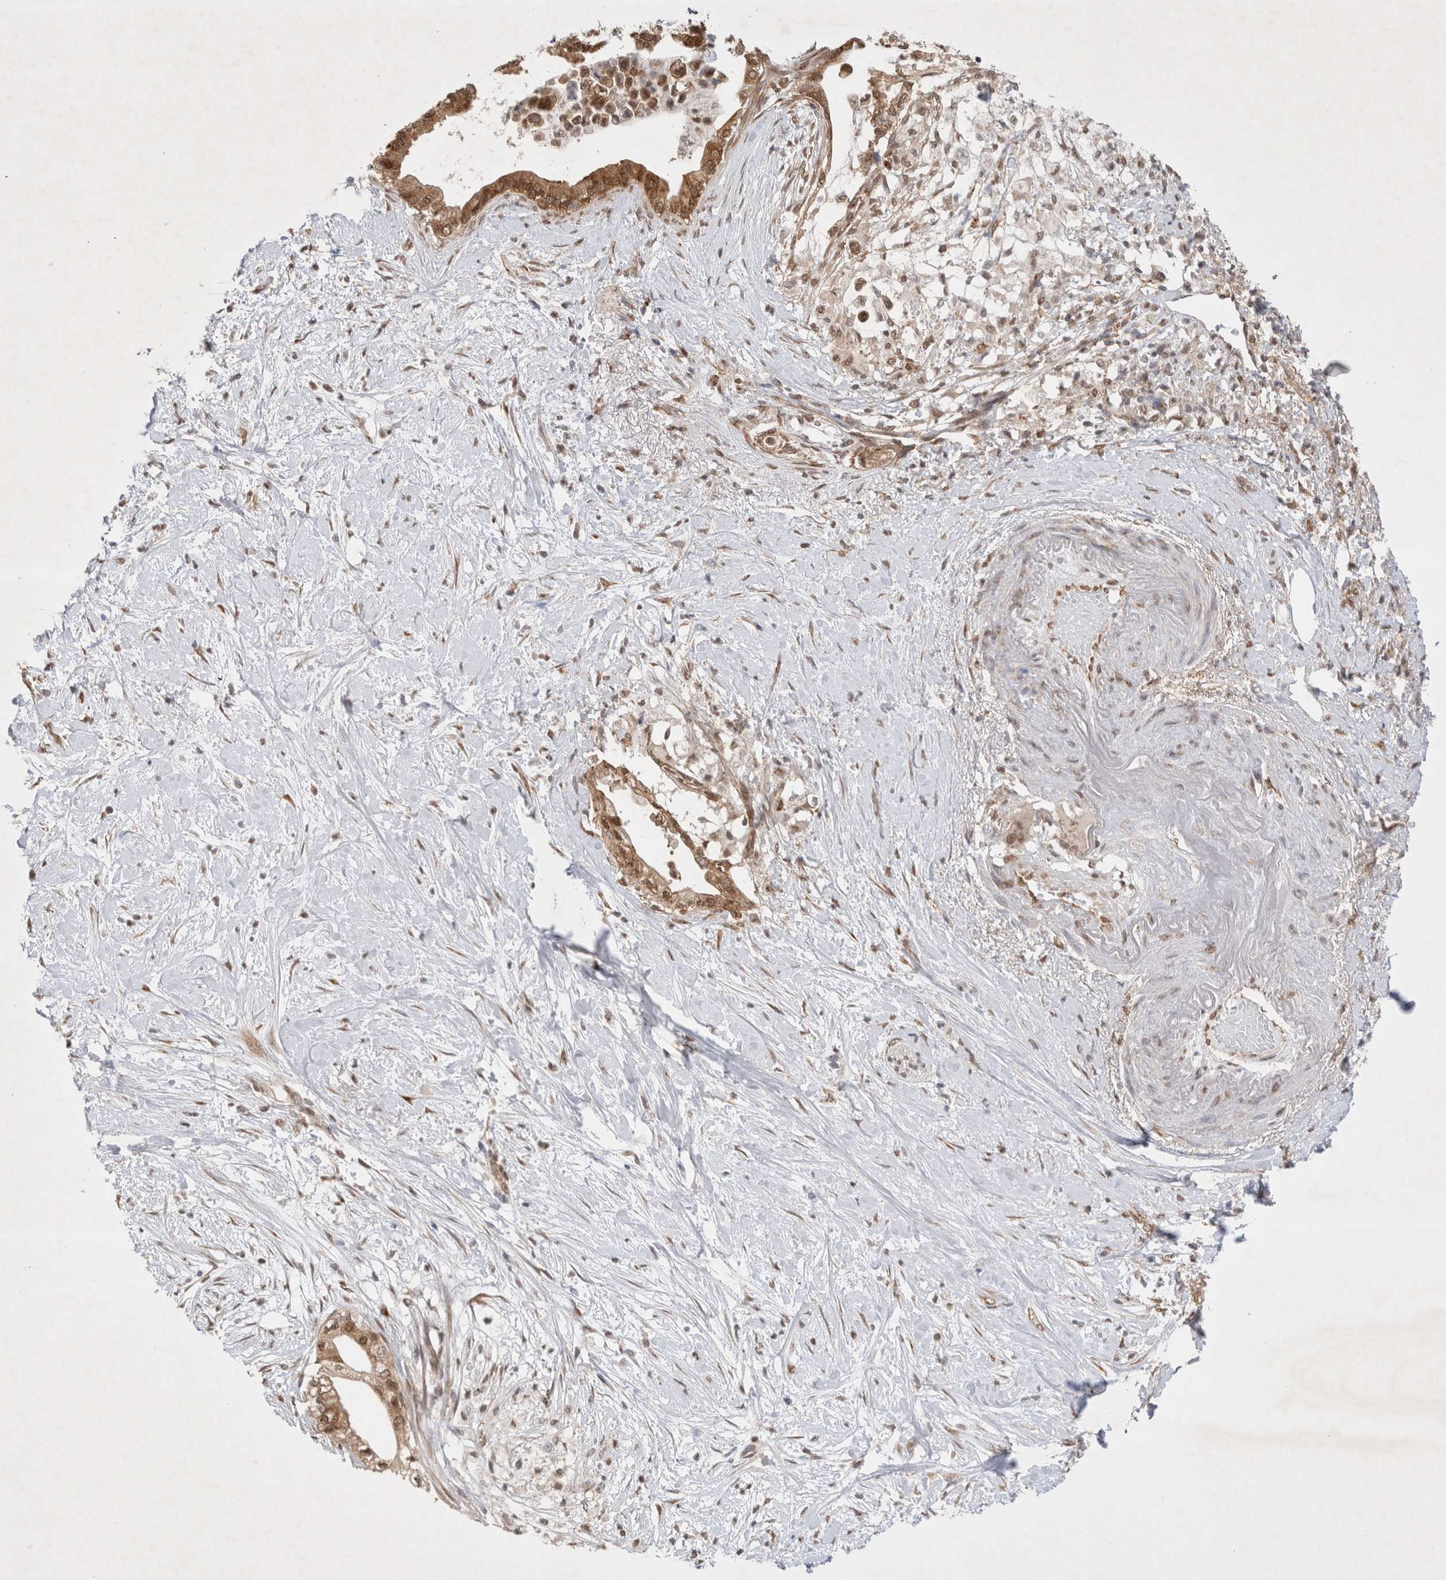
{"staining": {"intensity": "moderate", "quantity": ">75%", "location": "cytoplasmic/membranous,nuclear"}, "tissue": "pancreatic cancer", "cell_type": "Tumor cells", "image_type": "cancer", "snomed": [{"axis": "morphology", "description": "Normal tissue, NOS"}, {"axis": "morphology", "description": "Adenocarcinoma, NOS"}, {"axis": "topography", "description": "Pancreas"}, {"axis": "topography", "description": "Duodenum"}], "caption": "Protein staining reveals moderate cytoplasmic/membranous and nuclear expression in about >75% of tumor cells in pancreatic cancer (adenocarcinoma). The protein of interest is stained brown, and the nuclei are stained in blue (DAB (3,3'-diaminobenzidine) IHC with brightfield microscopy, high magnification).", "gene": "WIPF2", "patient": {"sex": "female", "age": 60}}